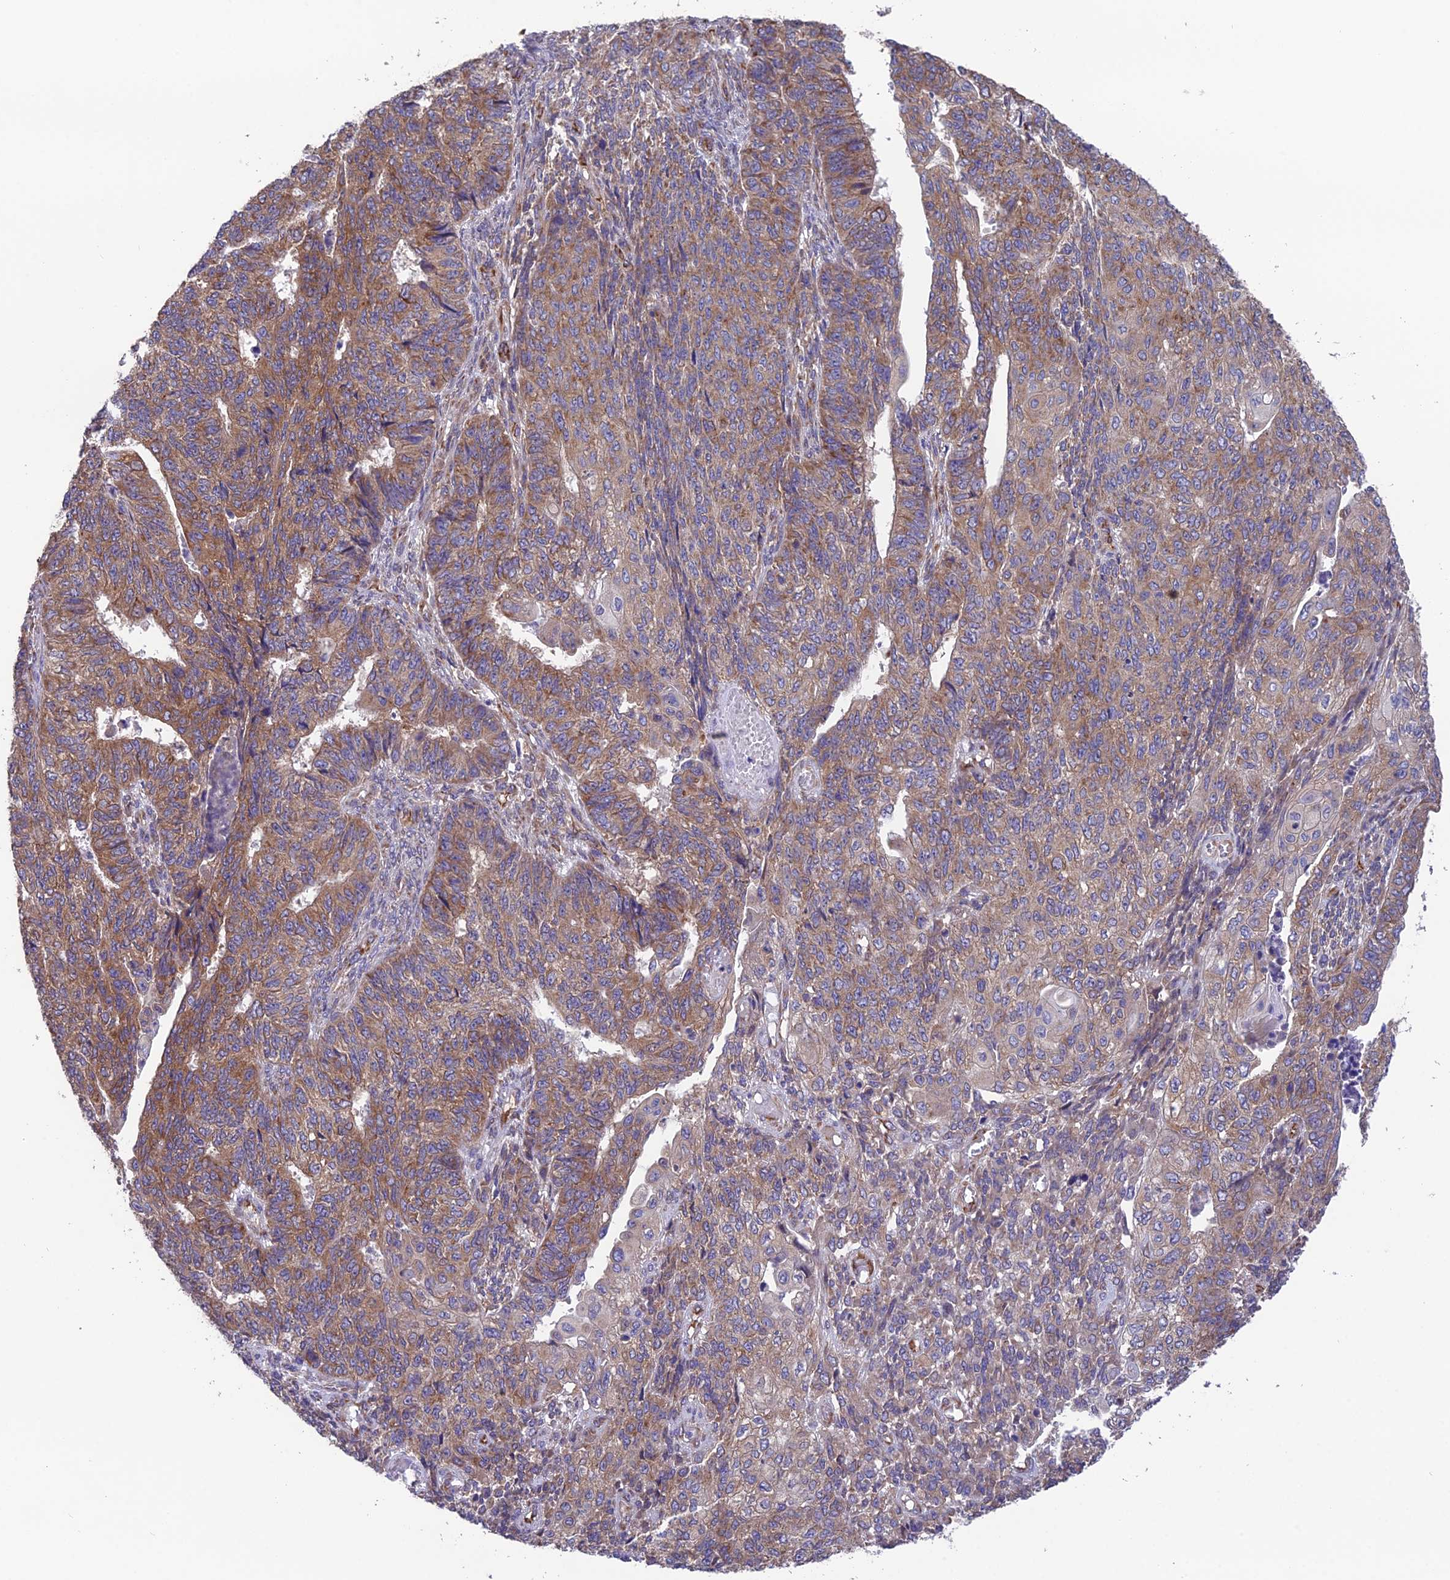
{"staining": {"intensity": "moderate", "quantity": ">75%", "location": "cytoplasmic/membranous"}, "tissue": "endometrial cancer", "cell_type": "Tumor cells", "image_type": "cancer", "snomed": [{"axis": "morphology", "description": "Adenocarcinoma, NOS"}, {"axis": "topography", "description": "Endometrium"}], "caption": "Adenocarcinoma (endometrial) was stained to show a protein in brown. There is medium levels of moderate cytoplasmic/membranous expression in approximately >75% of tumor cells.", "gene": "BLOC1S4", "patient": {"sex": "female", "age": 32}}